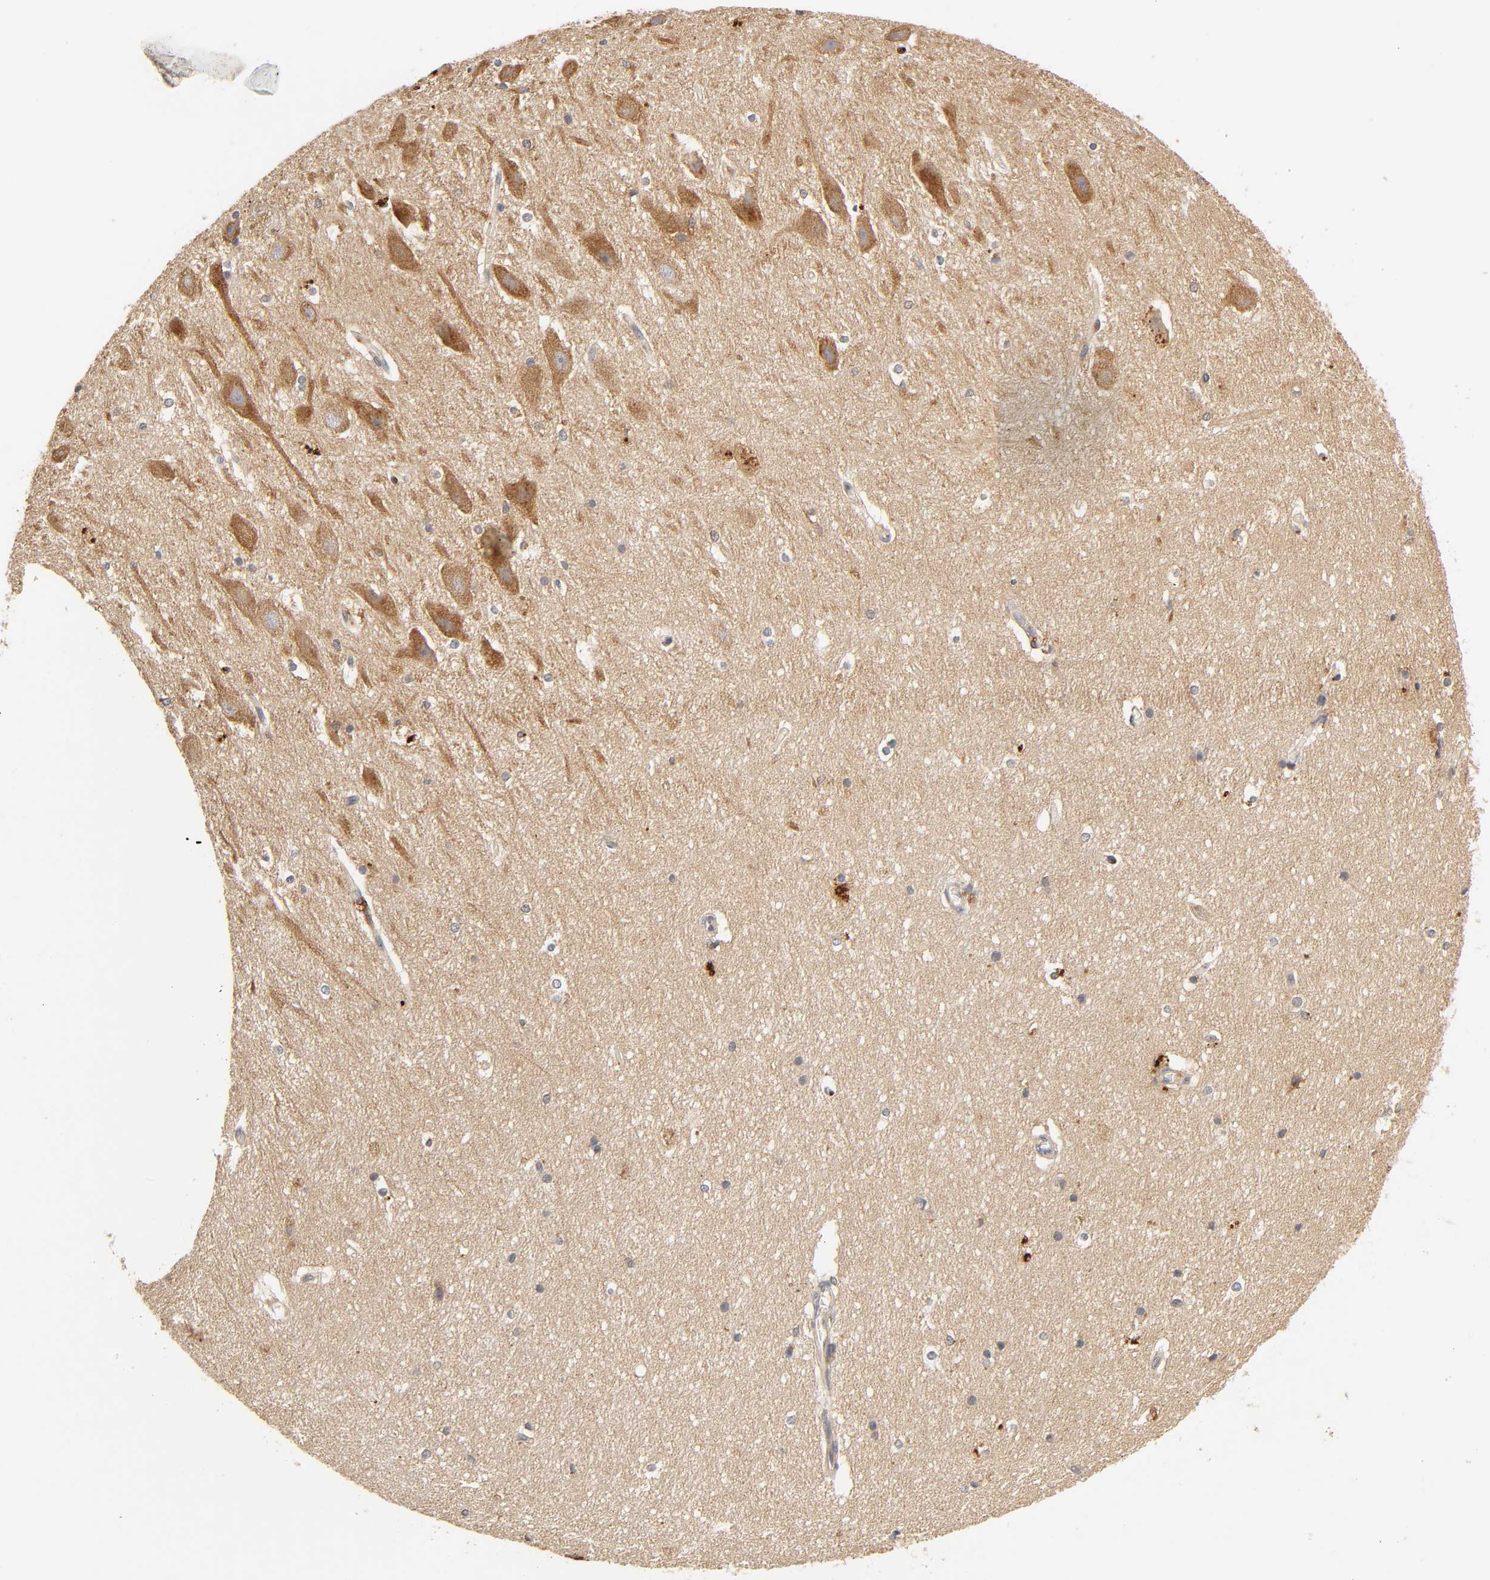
{"staining": {"intensity": "moderate", "quantity": "25%-75%", "location": "cytoplasmic/membranous"}, "tissue": "hippocampus", "cell_type": "Glial cells", "image_type": "normal", "snomed": [{"axis": "morphology", "description": "Normal tissue, NOS"}, {"axis": "topography", "description": "Hippocampus"}], "caption": "Unremarkable hippocampus displays moderate cytoplasmic/membranous positivity in approximately 25%-75% of glial cells, visualized by immunohistochemistry. (IHC, brightfield microscopy, high magnification).", "gene": "RHOA", "patient": {"sex": "female", "age": 19}}